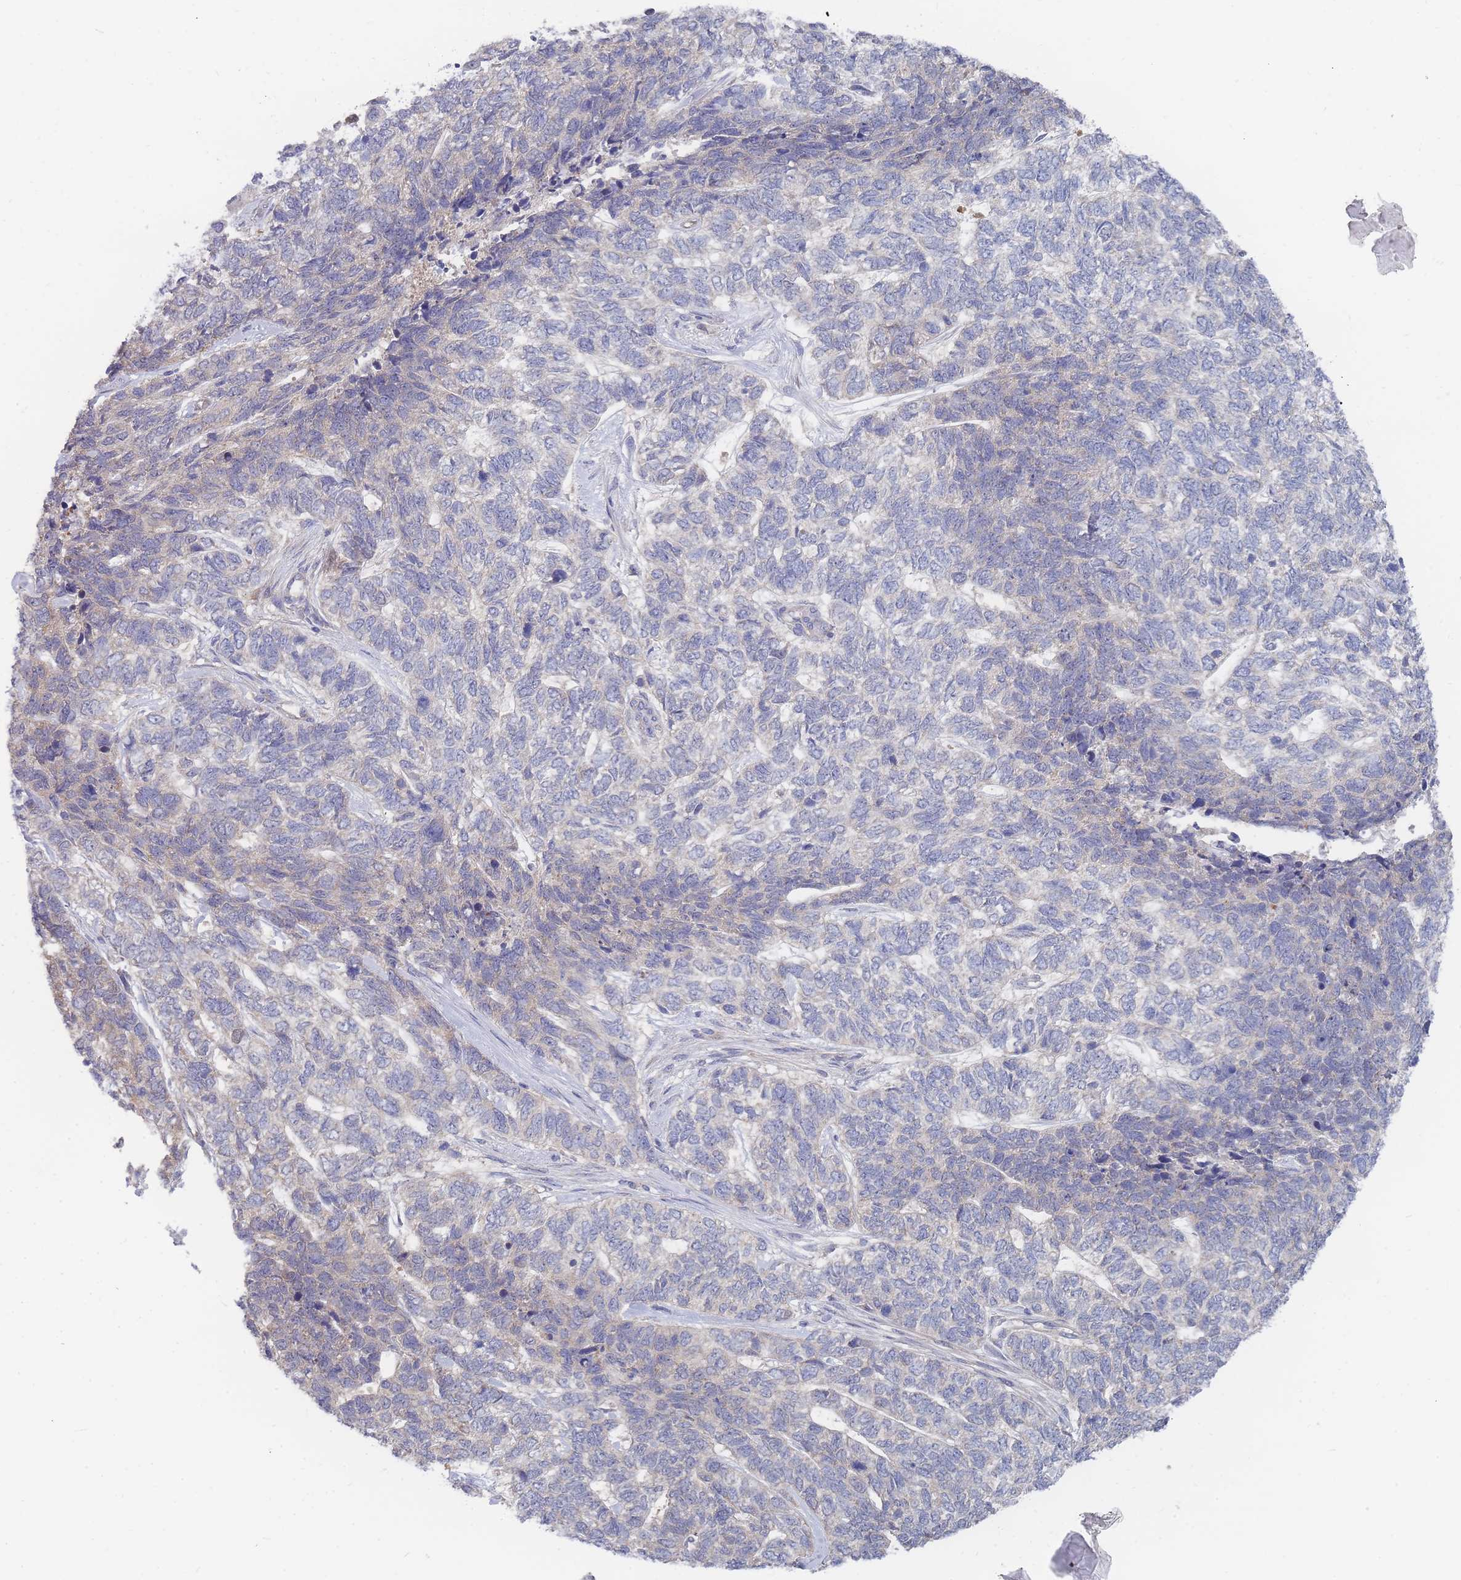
{"staining": {"intensity": "negative", "quantity": "none", "location": "none"}, "tissue": "skin cancer", "cell_type": "Tumor cells", "image_type": "cancer", "snomed": [{"axis": "morphology", "description": "Basal cell carcinoma"}, {"axis": "topography", "description": "Skin"}], "caption": "IHC of skin cancer displays no staining in tumor cells.", "gene": "NUB1", "patient": {"sex": "female", "age": 65}}